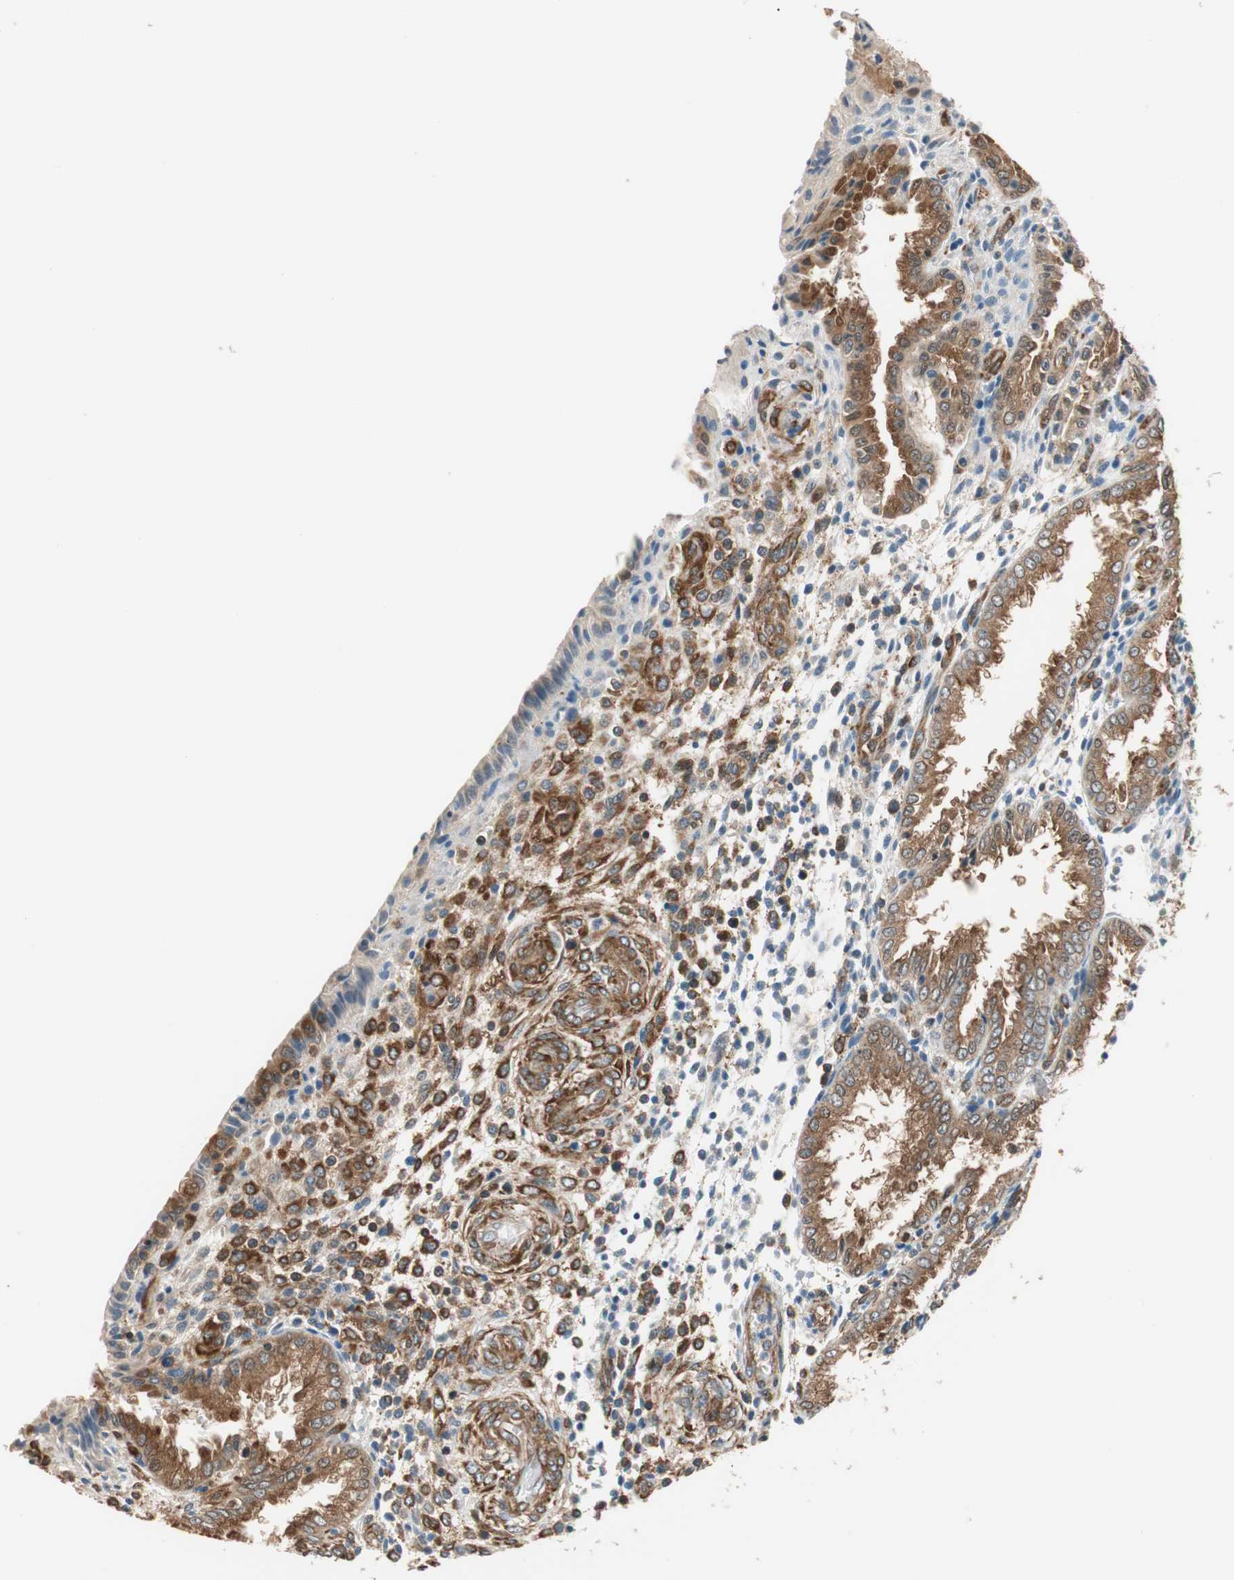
{"staining": {"intensity": "strong", "quantity": ">75%", "location": "cytoplasmic/membranous"}, "tissue": "endometrium", "cell_type": "Cells in endometrial stroma", "image_type": "normal", "snomed": [{"axis": "morphology", "description": "Normal tissue, NOS"}, {"axis": "topography", "description": "Endometrium"}], "caption": "This micrograph demonstrates immunohistochemistry staining of unremarkable human endometrium, with high strong cytoplasmic/membranous positivity in about >75% of cells in endometrial stroma.", "gene": "WASL", "patient": {"sex": "female", "age": 33}}